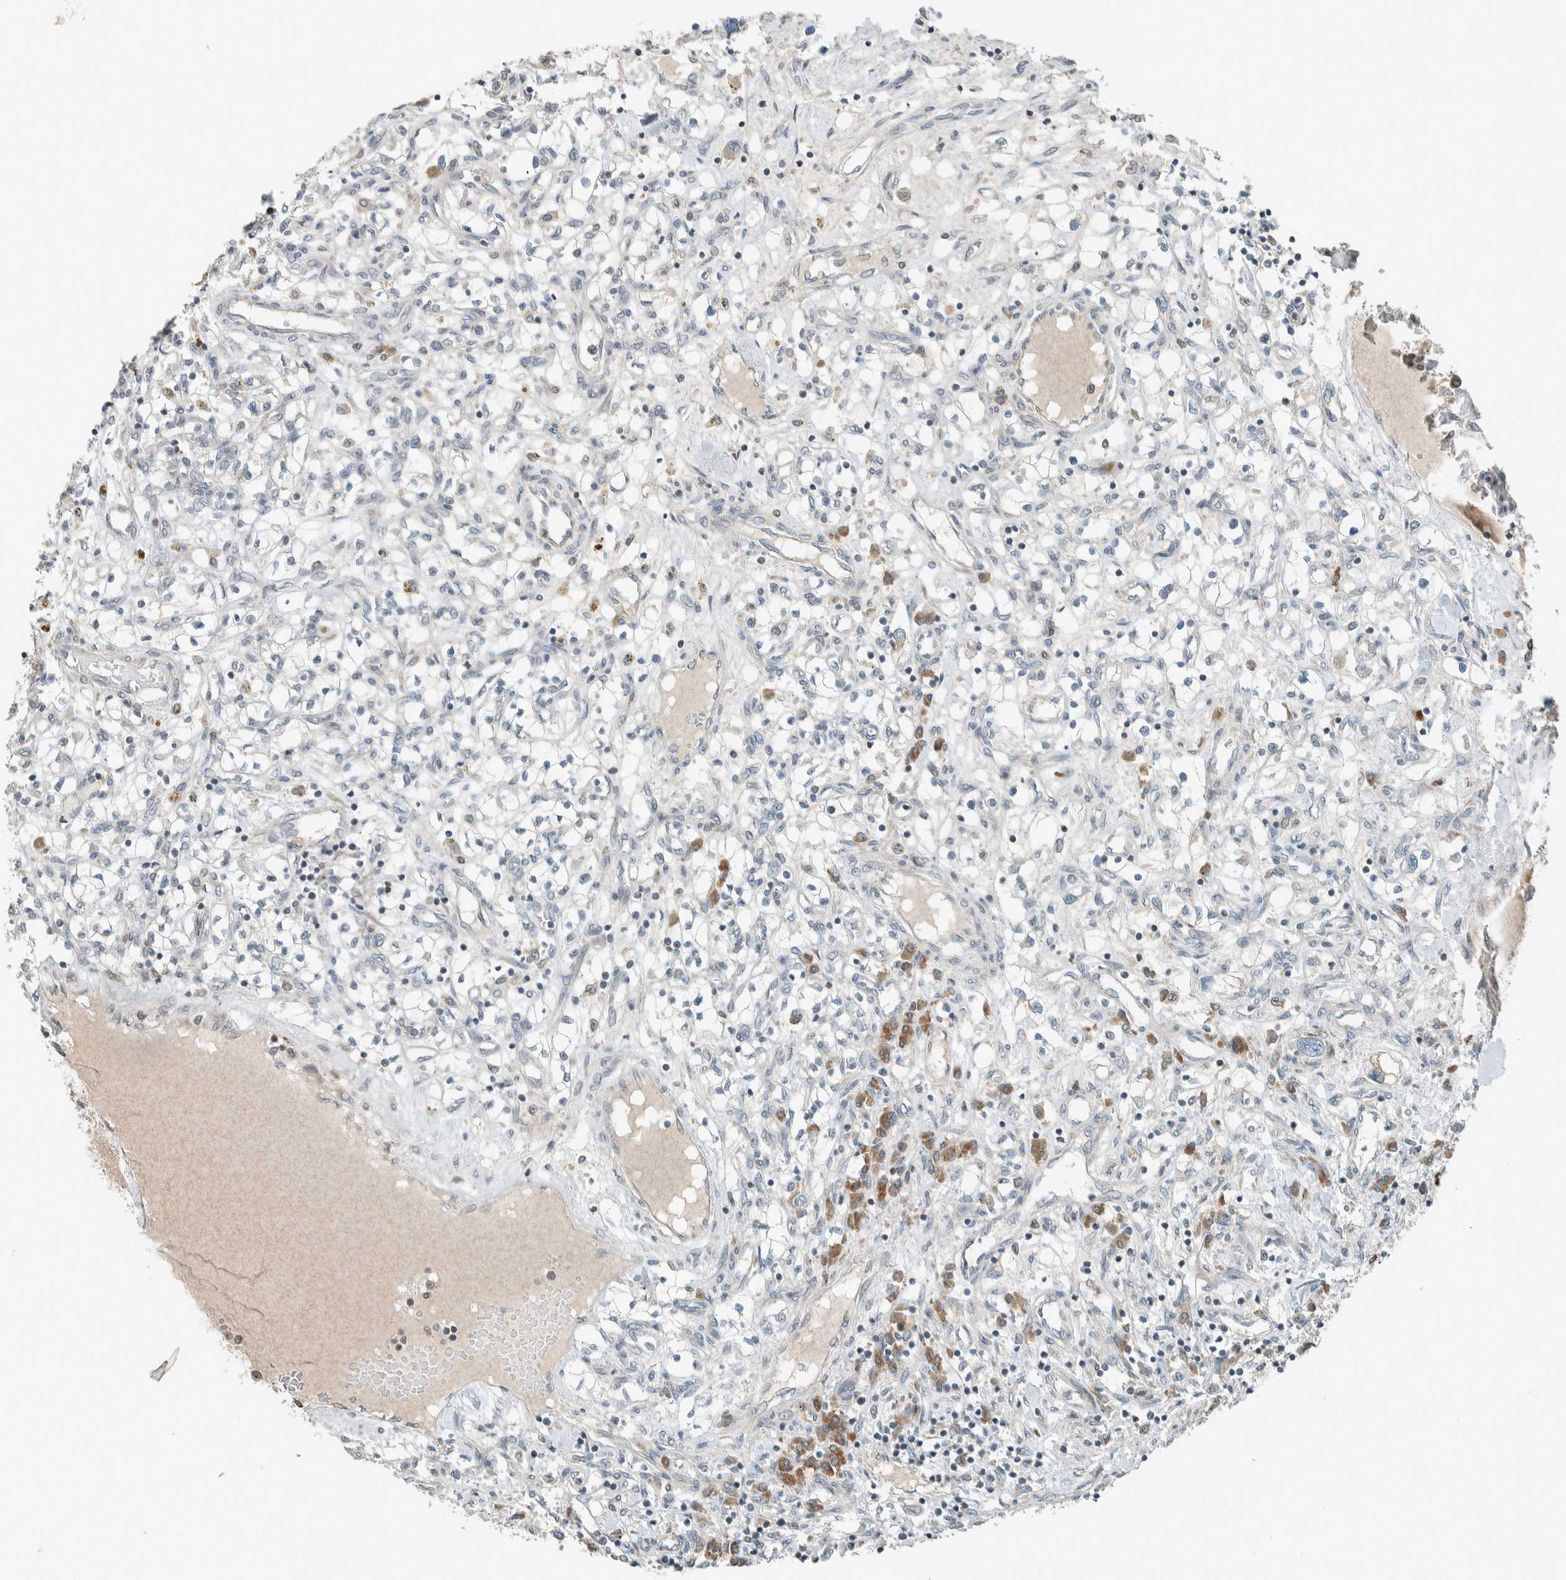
{"staining": {"intensity": "negative", "quantity": "none", "location": "none"}, "tissue": "renal cancer", "cell_type": "Tumor cells", "image_type": "cancer", "snomed": [{"axis": "morphology", "description": "Adenocarcinoma, NOS"}, {"axis": "topography", "description": "Kidney"}], "caption": "Tumor cells are negative for protein expression in human renal cancer. (Brightfield microscopy of DAB IHC at high magnification).", "gene": "SEL1L", "patient": {"sex": "male", "age": 68}}